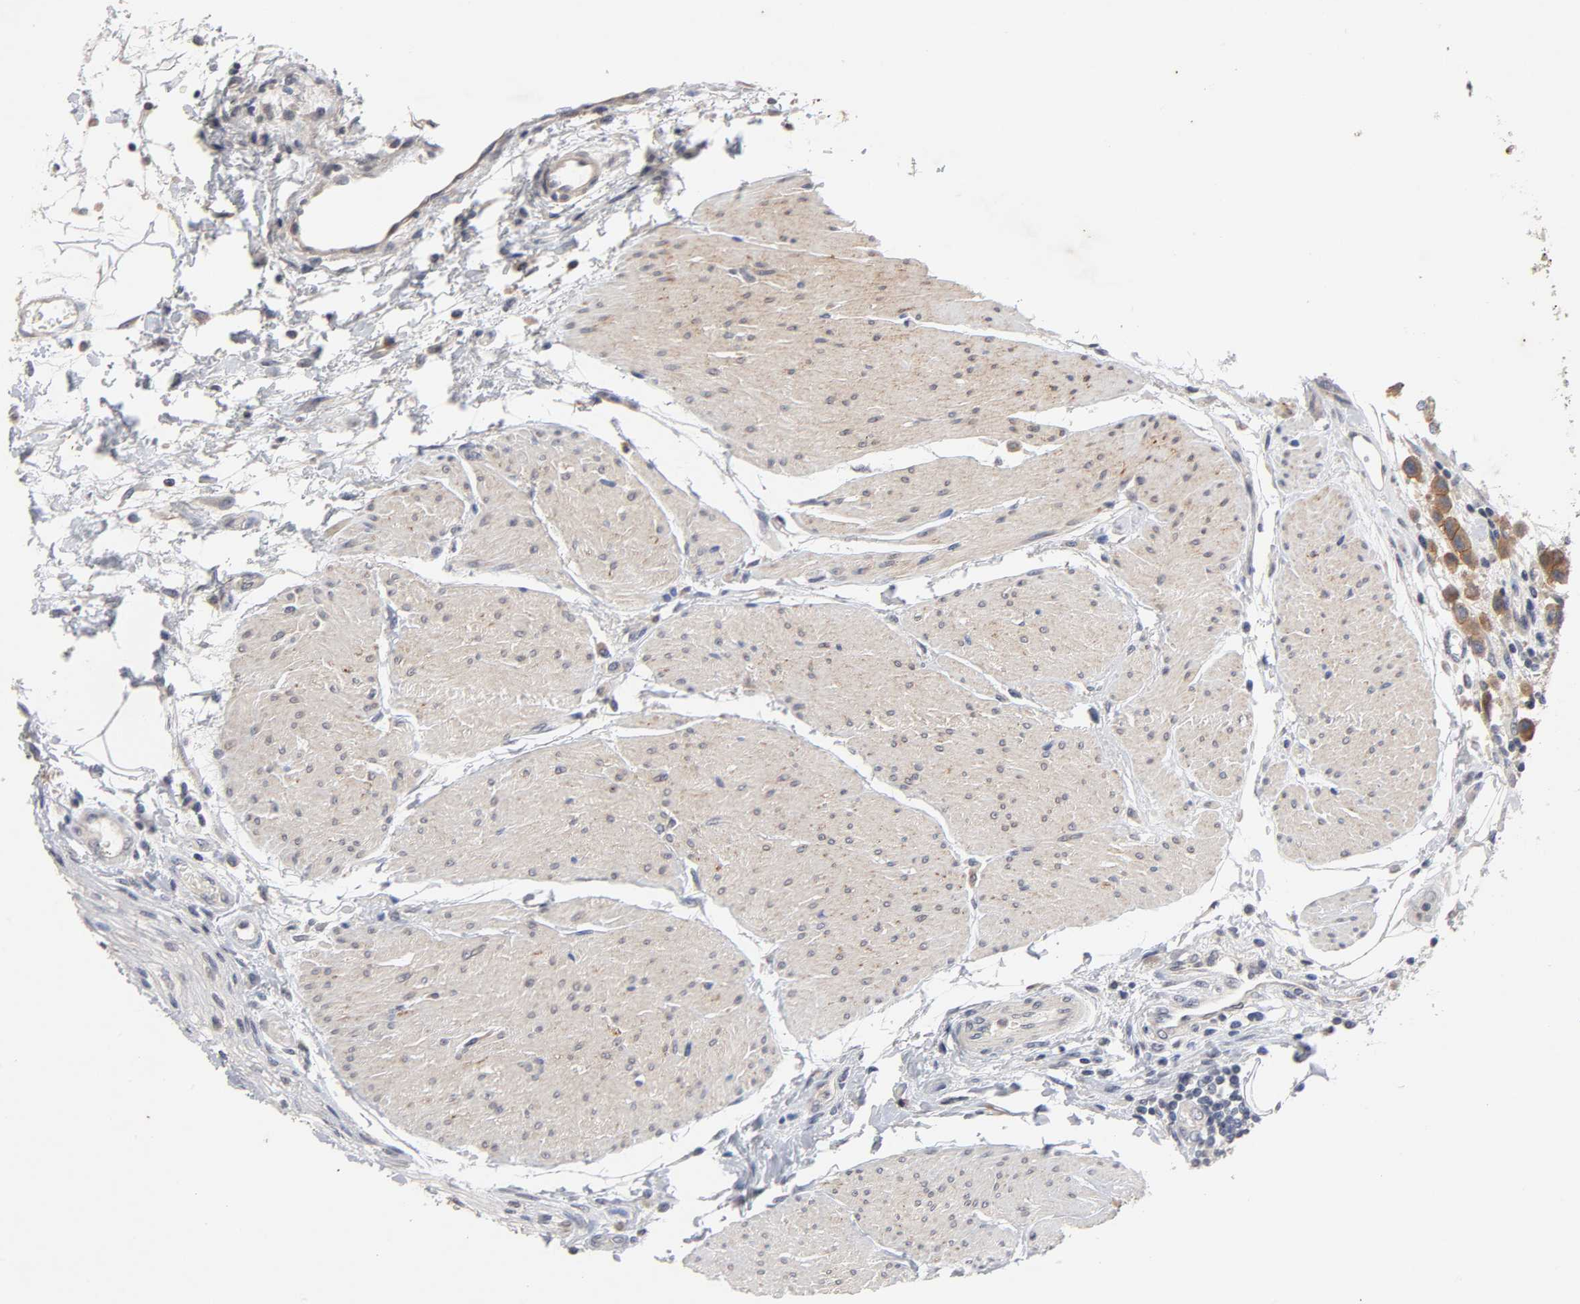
{"staining": {"intensity": "moderate", "quantity": ">75%", "location": "cytoplasmic/membranous"}, "tissue": "urothelial cancer", "cell_type": "Tumor cells", "image_type": "cancer", "snomed": [{"axis": "morphology", "description": "Urothelial carcinoma, High grade"}, {"axis": "topography", "description": "Urinary bladder"}], "caption": "Immunohistochemical staining of high-grade urothelial carcinoma exhibits medium levels of moderate cytoplasmic/membranous protein expression in about >75% of tumor cells. The staining was performed using DAB (3,3'-diaminobenzidine) to visualize the protein expression in brown, while the nuclei were stained in blue with hematoxylin (Magnification: 20x).", "gene": "CXADR", "patient": {"sex": "male", "age": 50}}